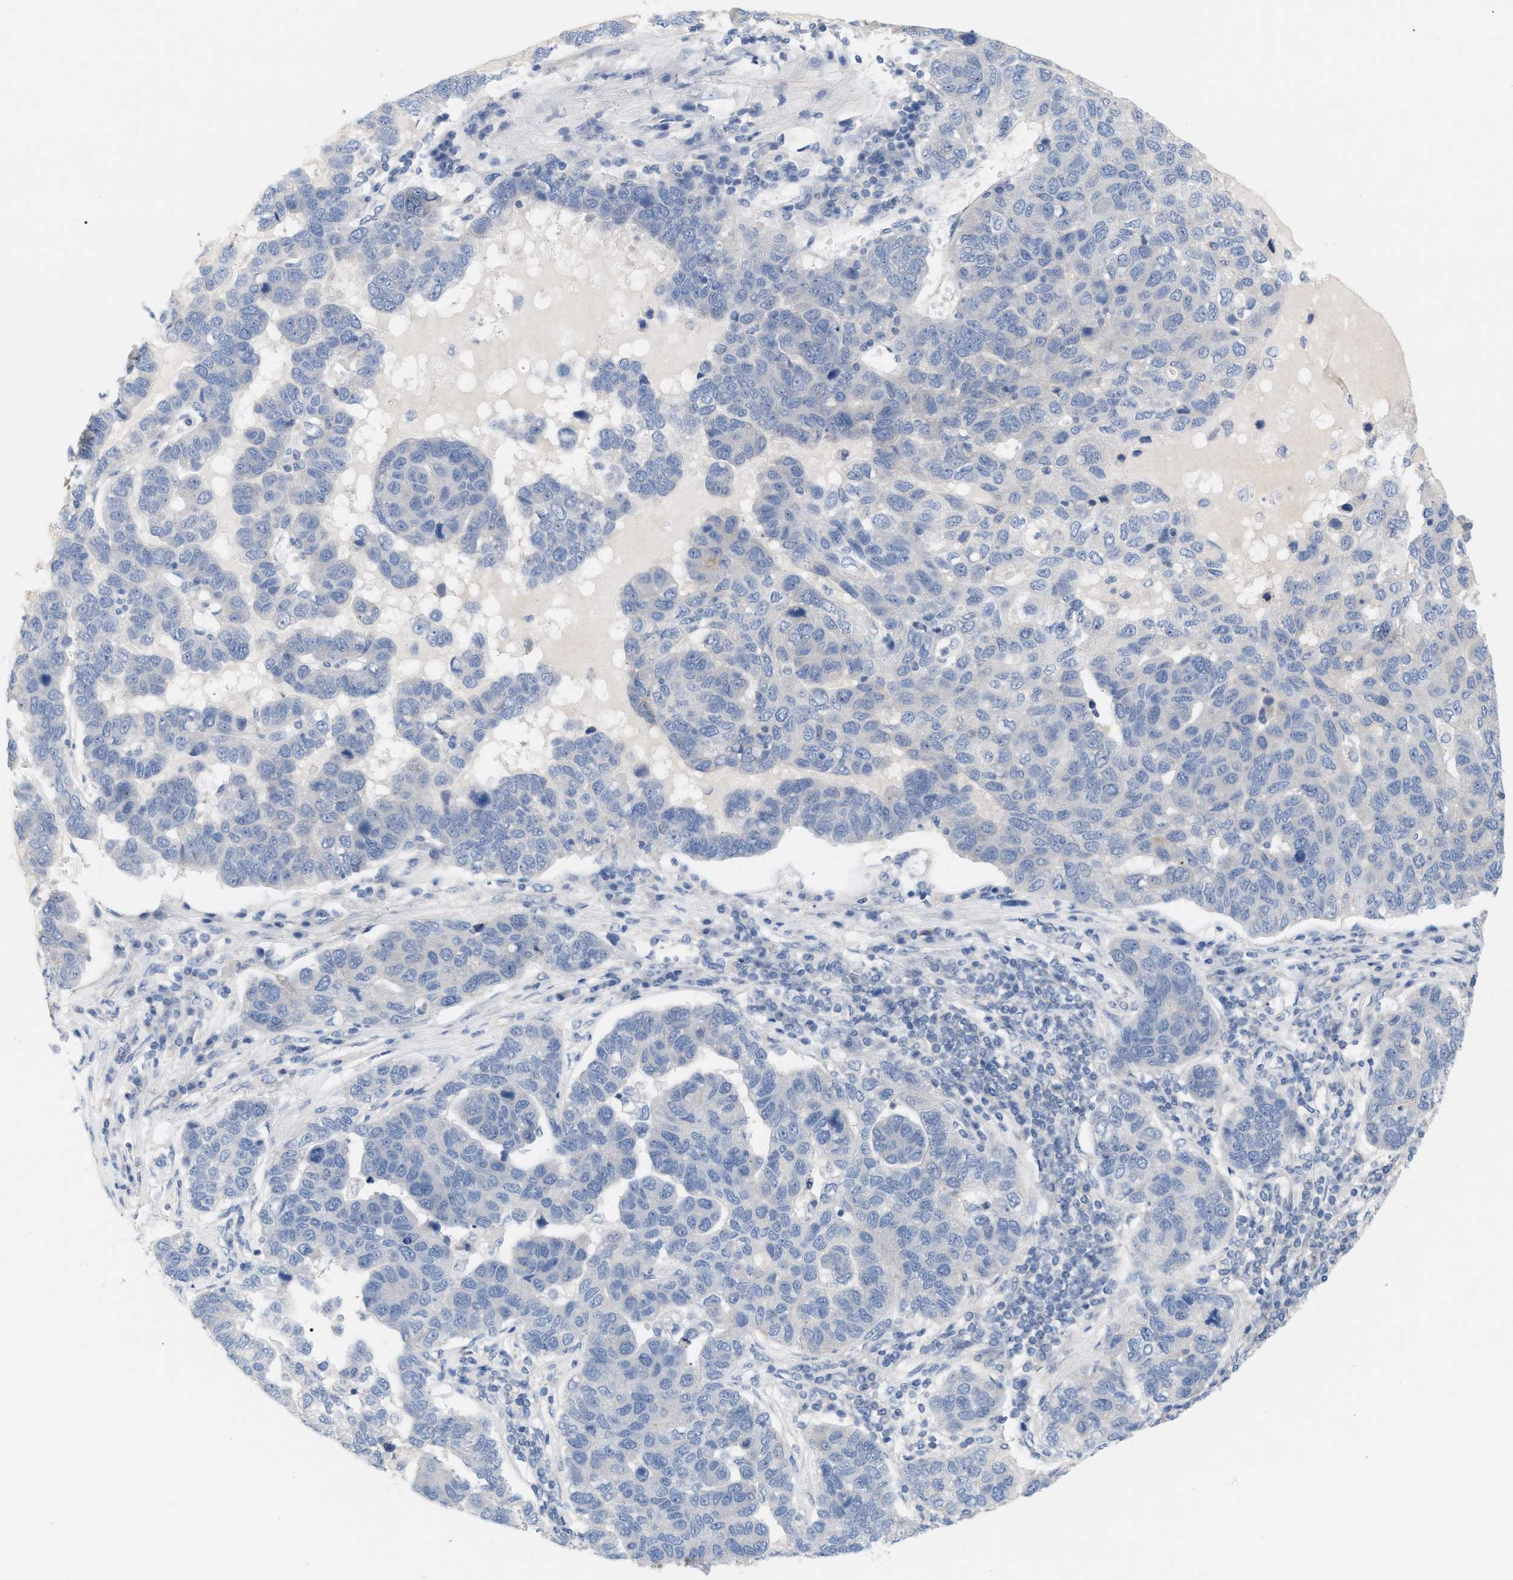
{"staining": {"intensity": "negative", "quantity": "none", "location": "none"}, "tissue": "pancreatic cancer", "cell_type": "Tumor cells", "image_type": "cancer", "snomed": [{"axis": "morphology", "description": "Adenocarcinoma, NOS"}, {"axis": "topography", "description": "Pancreas"}], "caption": "Immunohistochemical staining of pancreatic cancer demonstrates no significant expression in tumor cells.", "gene": "LRCH1", "patient": {"sex": "female", "age": 61}}